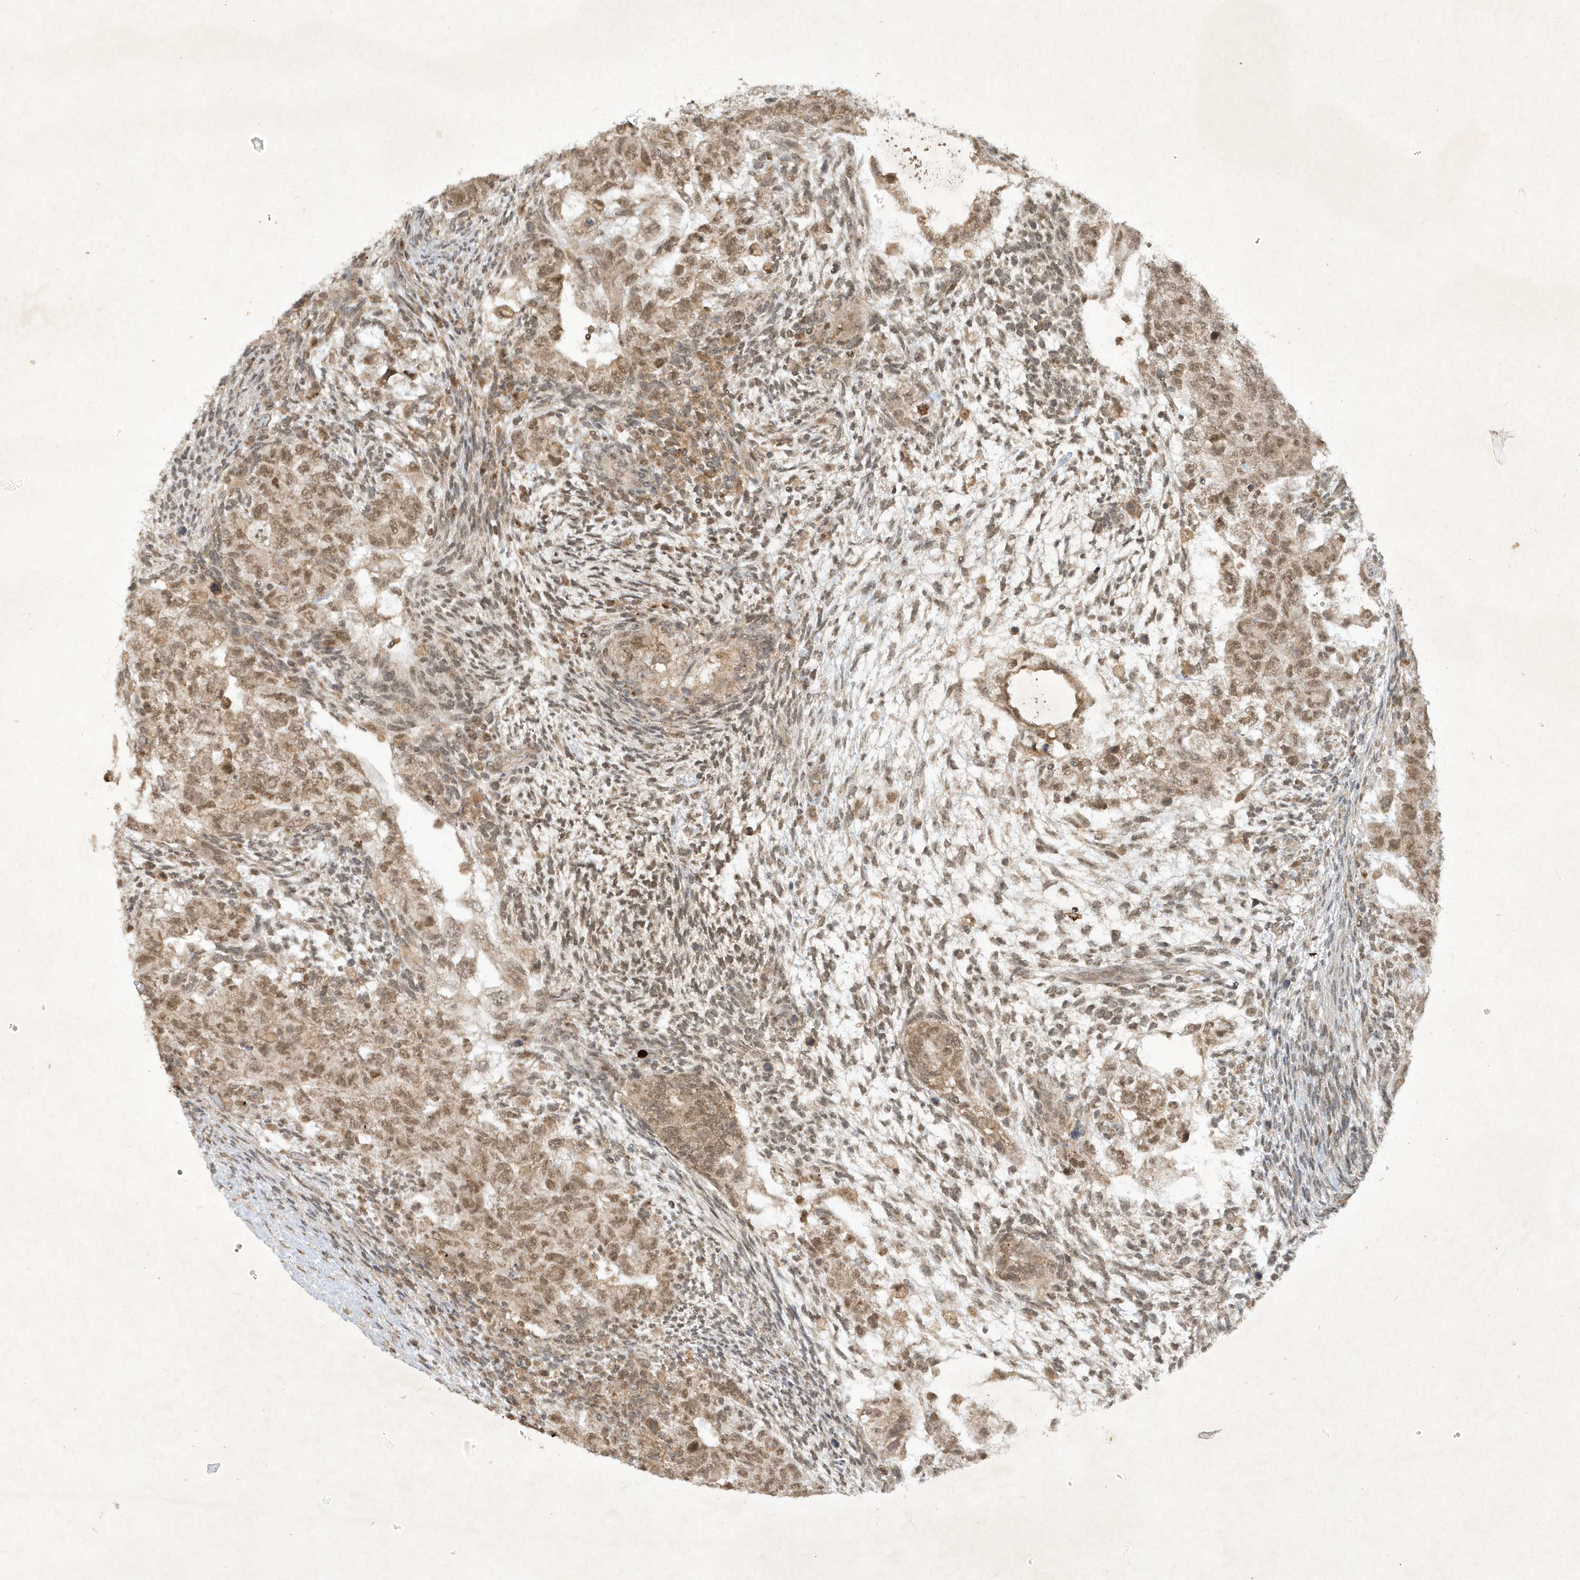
{"staining": {"intensity": "weak", "quantity": ">75%", "location": "nuclear"}, "tissue": "testis cancer", "cell_type": "Tumor cells", "image_type": "cancer", "snomed": [{"axis": "morphology", "description": "Normal tissue, NOS"}, {"axis": "morphology", "description": "Carcinoma, Embryonal, NOS"}, {"axis": "topography", "description": "Testis"}], "caption": "Brown immunohistochemical staining in human testis cancer (embryonal carcinoma) shows weak nuclear positivity in about >75% of tumor cells. Using DAB (3,3'-diaminobenzidine) (brown) and hematoxylin (blue) stains, captured at high magnification using brightfield microscopy.", "gene": "ZNF213", "patient": {"sex": "male", "age": 36}}